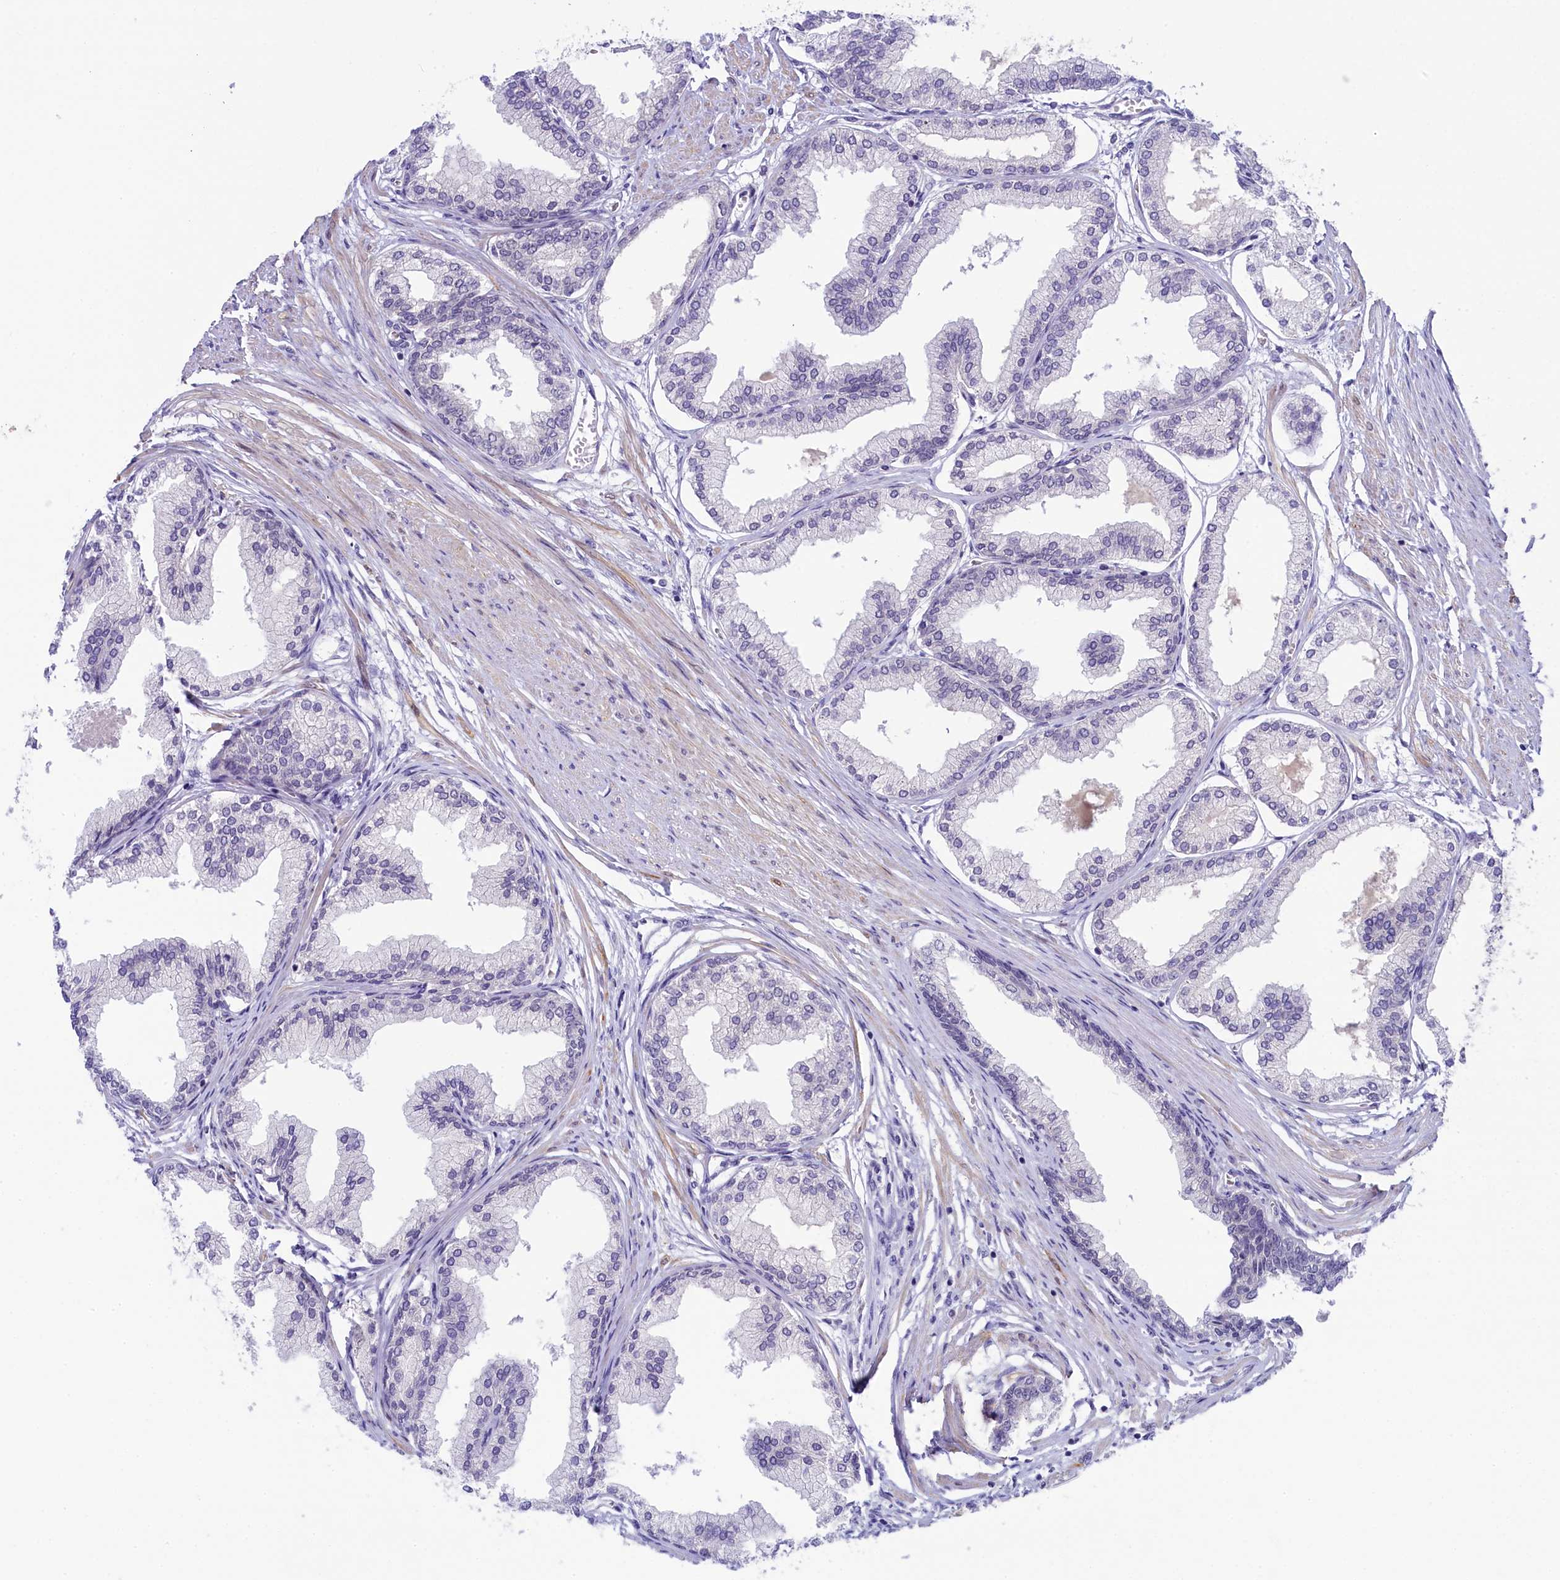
{"staining": {"intensity": "negative", "quantity": "none", "location": "none"}, "tissue": "prostate cancer", "cell_type": "Tumor cells", "image_type": "cancer", "snomed": [{"axis": "morphology", "description": "Adenocarcinoma, Low grade"}, {"axis": "topography", "description": "Prostate"}], "caption": "Human prostate cancer stained for a protein using immunohistochemistry displays no expression in tumor cells.", "gene": "CRAMP1", "patient": {"sex": "male", "age": 63}}